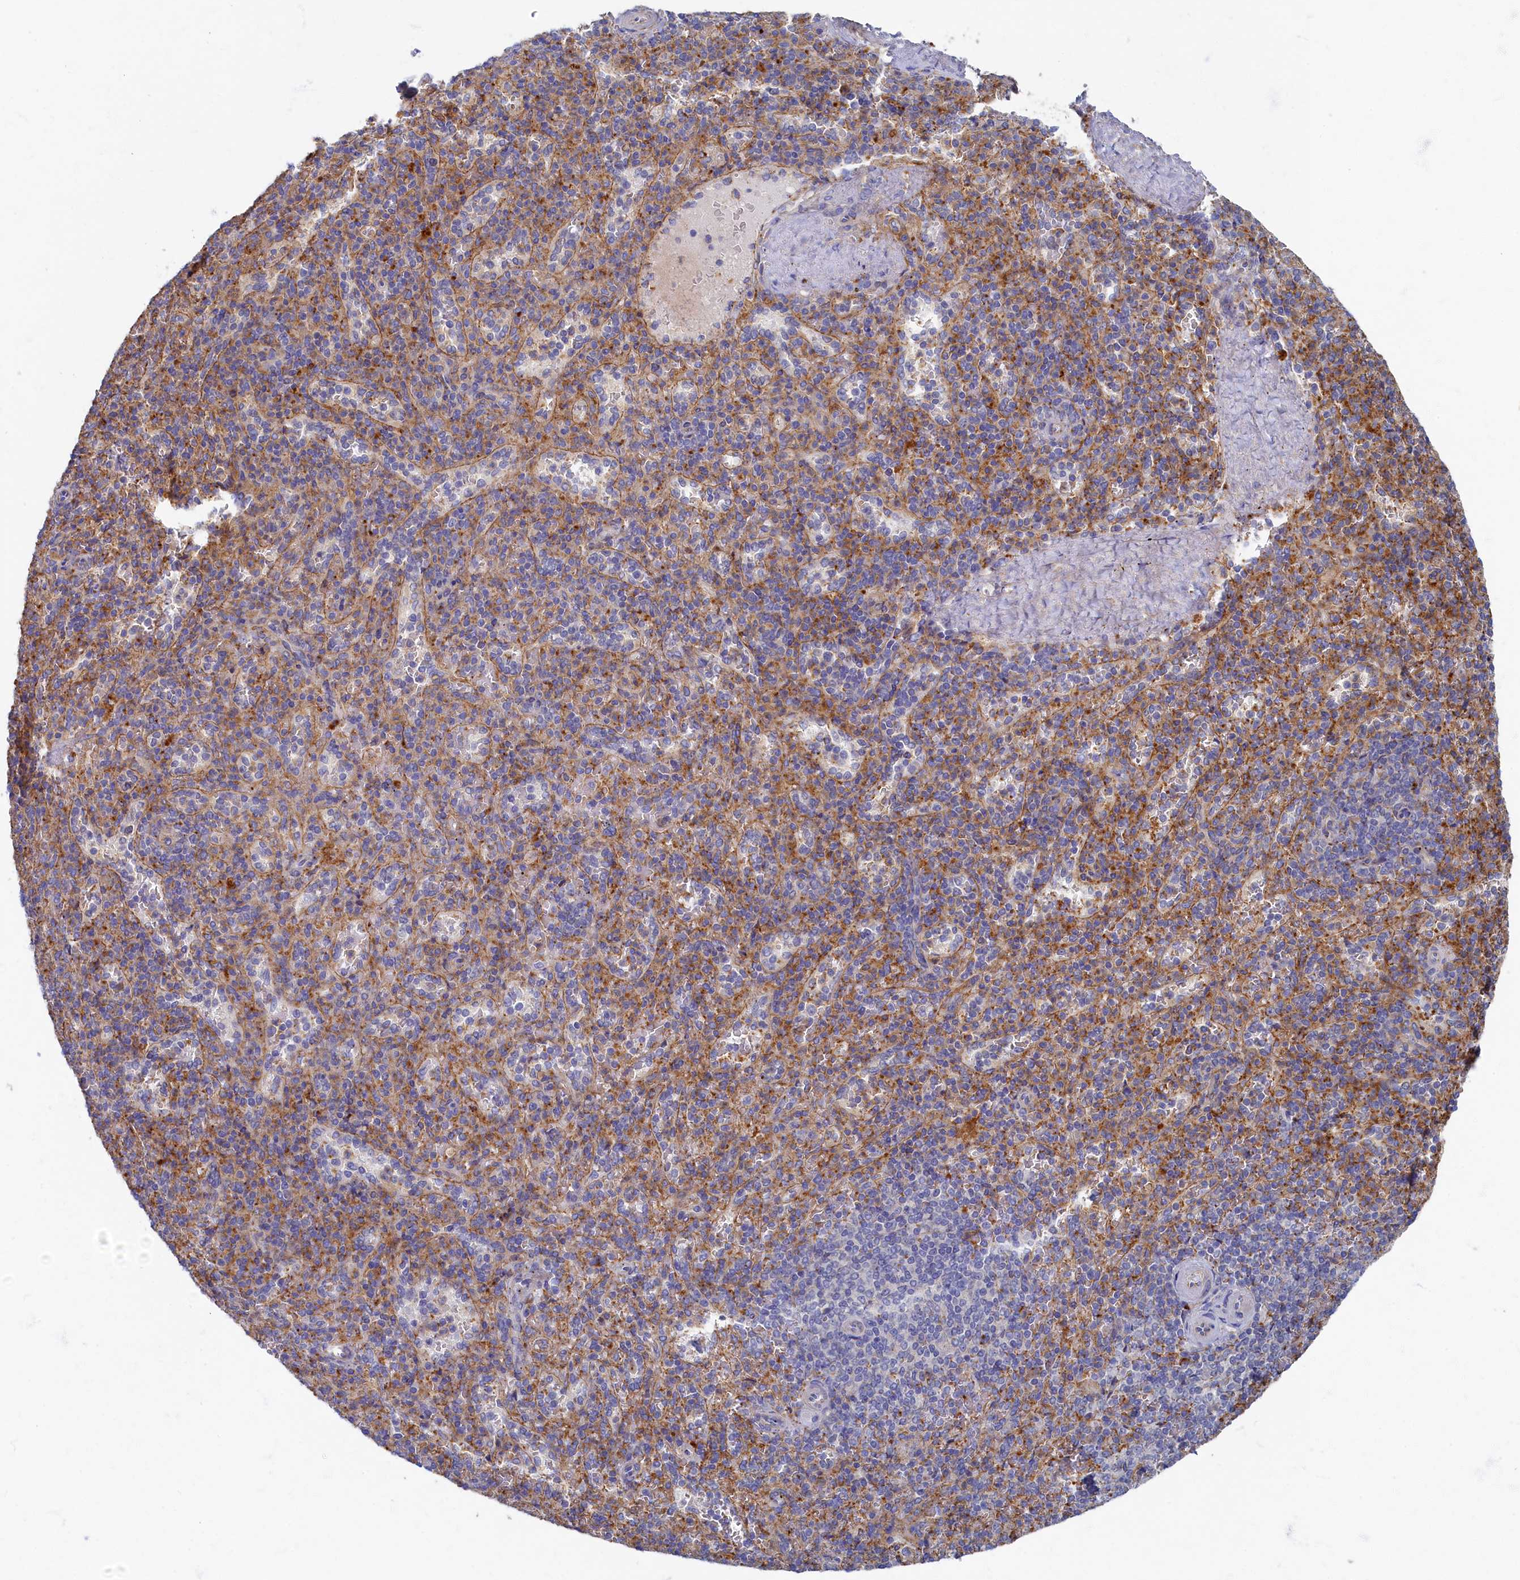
{"staining": {"intensity": "weak", "quantity": "<25%", "location": "cytoplasmic/membranous"}, "tissue": "spleen", "cell_type": "Cells in red pulp", "image_type": "normal", "snomed": [{"axis": "morphology", "description": "Normal tissue, NOS"}, {"axis": "topography", "description": "Spleen"}], "caption": "The image shows no significant expression in cells in red pulp of spleen.", "gene": "PSMG2", "patient": {"sex": "male", "age": 82}}